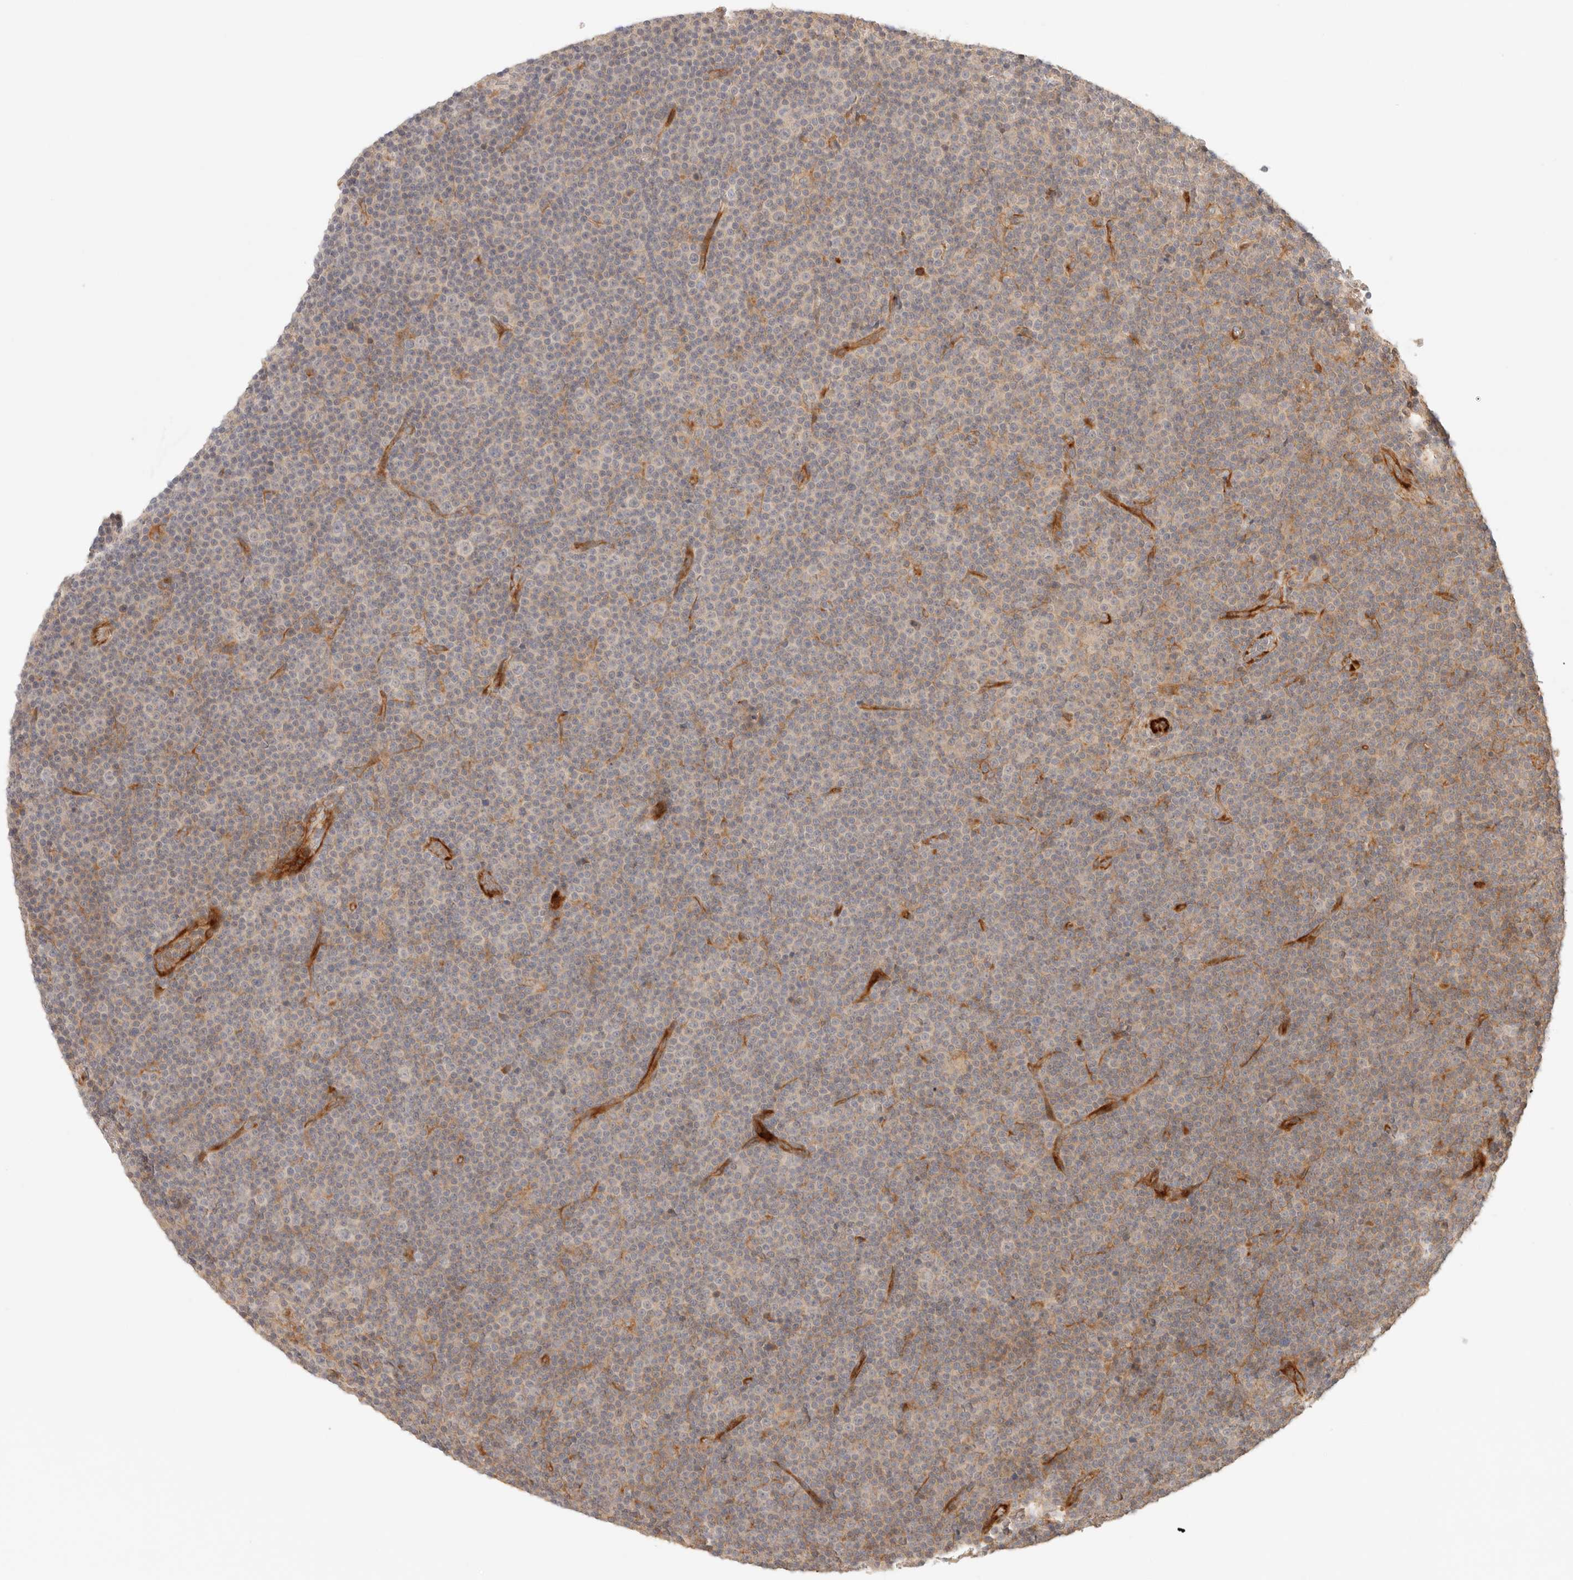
{"staining": {"intensity": "moderate", "quantity": "<25%", "location": "cytoplasmic/membranous"}, "tissue": "lymphoma", "cell_type": "Tumor cells", "image_type": "cancer", "snomed": [{"axis": "morphology", "description": "Malignant lymphoma, non-Hodgkin's type, Low grade"}, {"axis": "topography", "description": "Lymph node"}], "caption": "Tumor cells exhibit low levels of moderate cytoplasmic/membranous expression in about <25% of cells in lymphoma.", "gene": "IL1R2", "patient": {"sex": "female", "age": 67}}